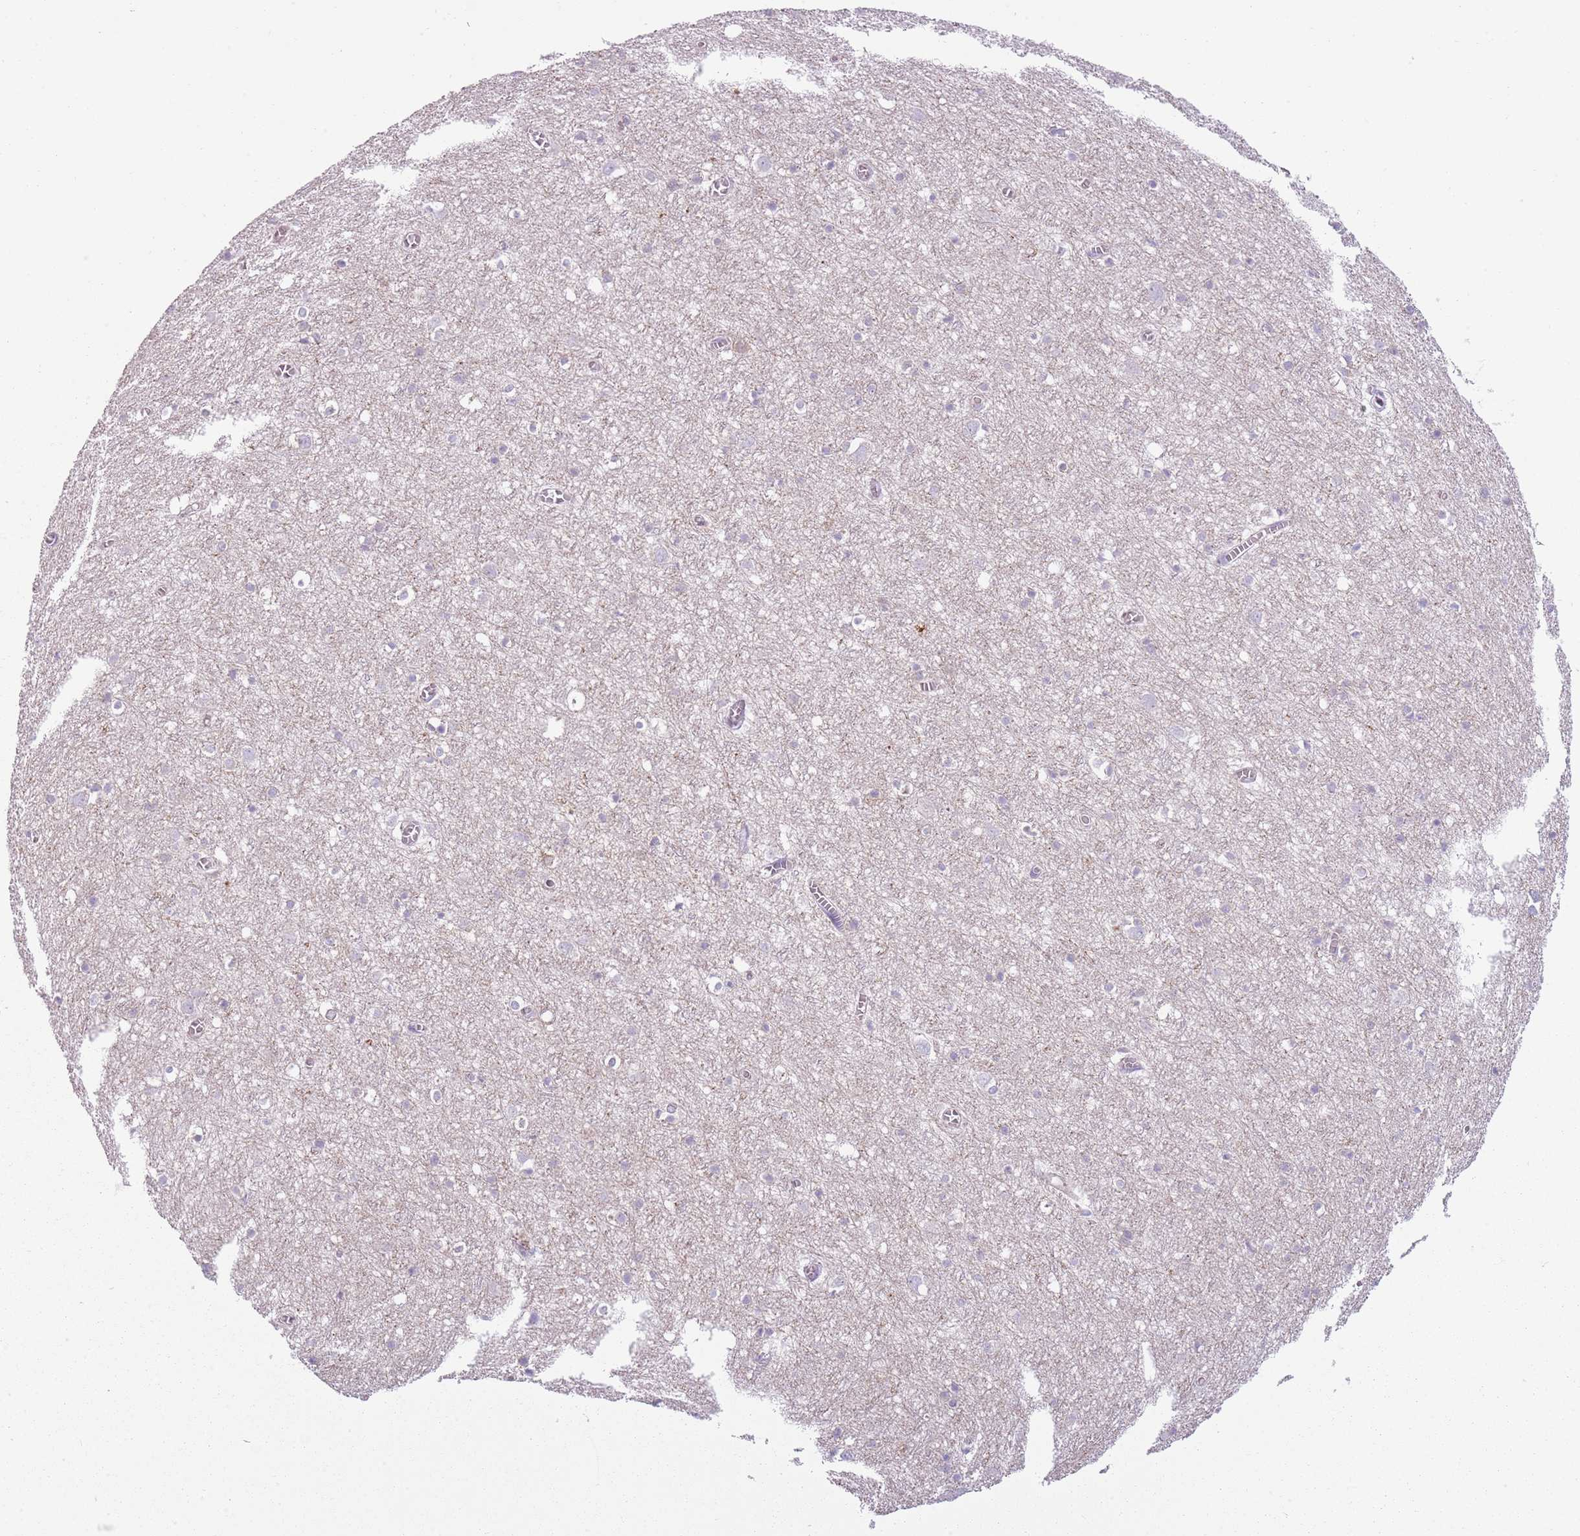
{"staining": {"intensity": "moderate", "quantity": ">75%", "location": "cytoplasmic/membranous"}, "tissue": "cerebral cortex", "cell_type": "Endothelial cells", "image_type": "normal", "snomed": [{"axis": "morphology", "description": "Normal tissue, NOS"}, {"axis": "topography", "description": "Cerebral cortex"}], "caption": "This is a histology image of immunohistochemistry staining of unremarkable cerebral cortex, which shows moderate staining in the cytoplasmic/membranous of endothelial cells.", "gene": "SNX1", "patient": {"sex": "female", "age": 64}}